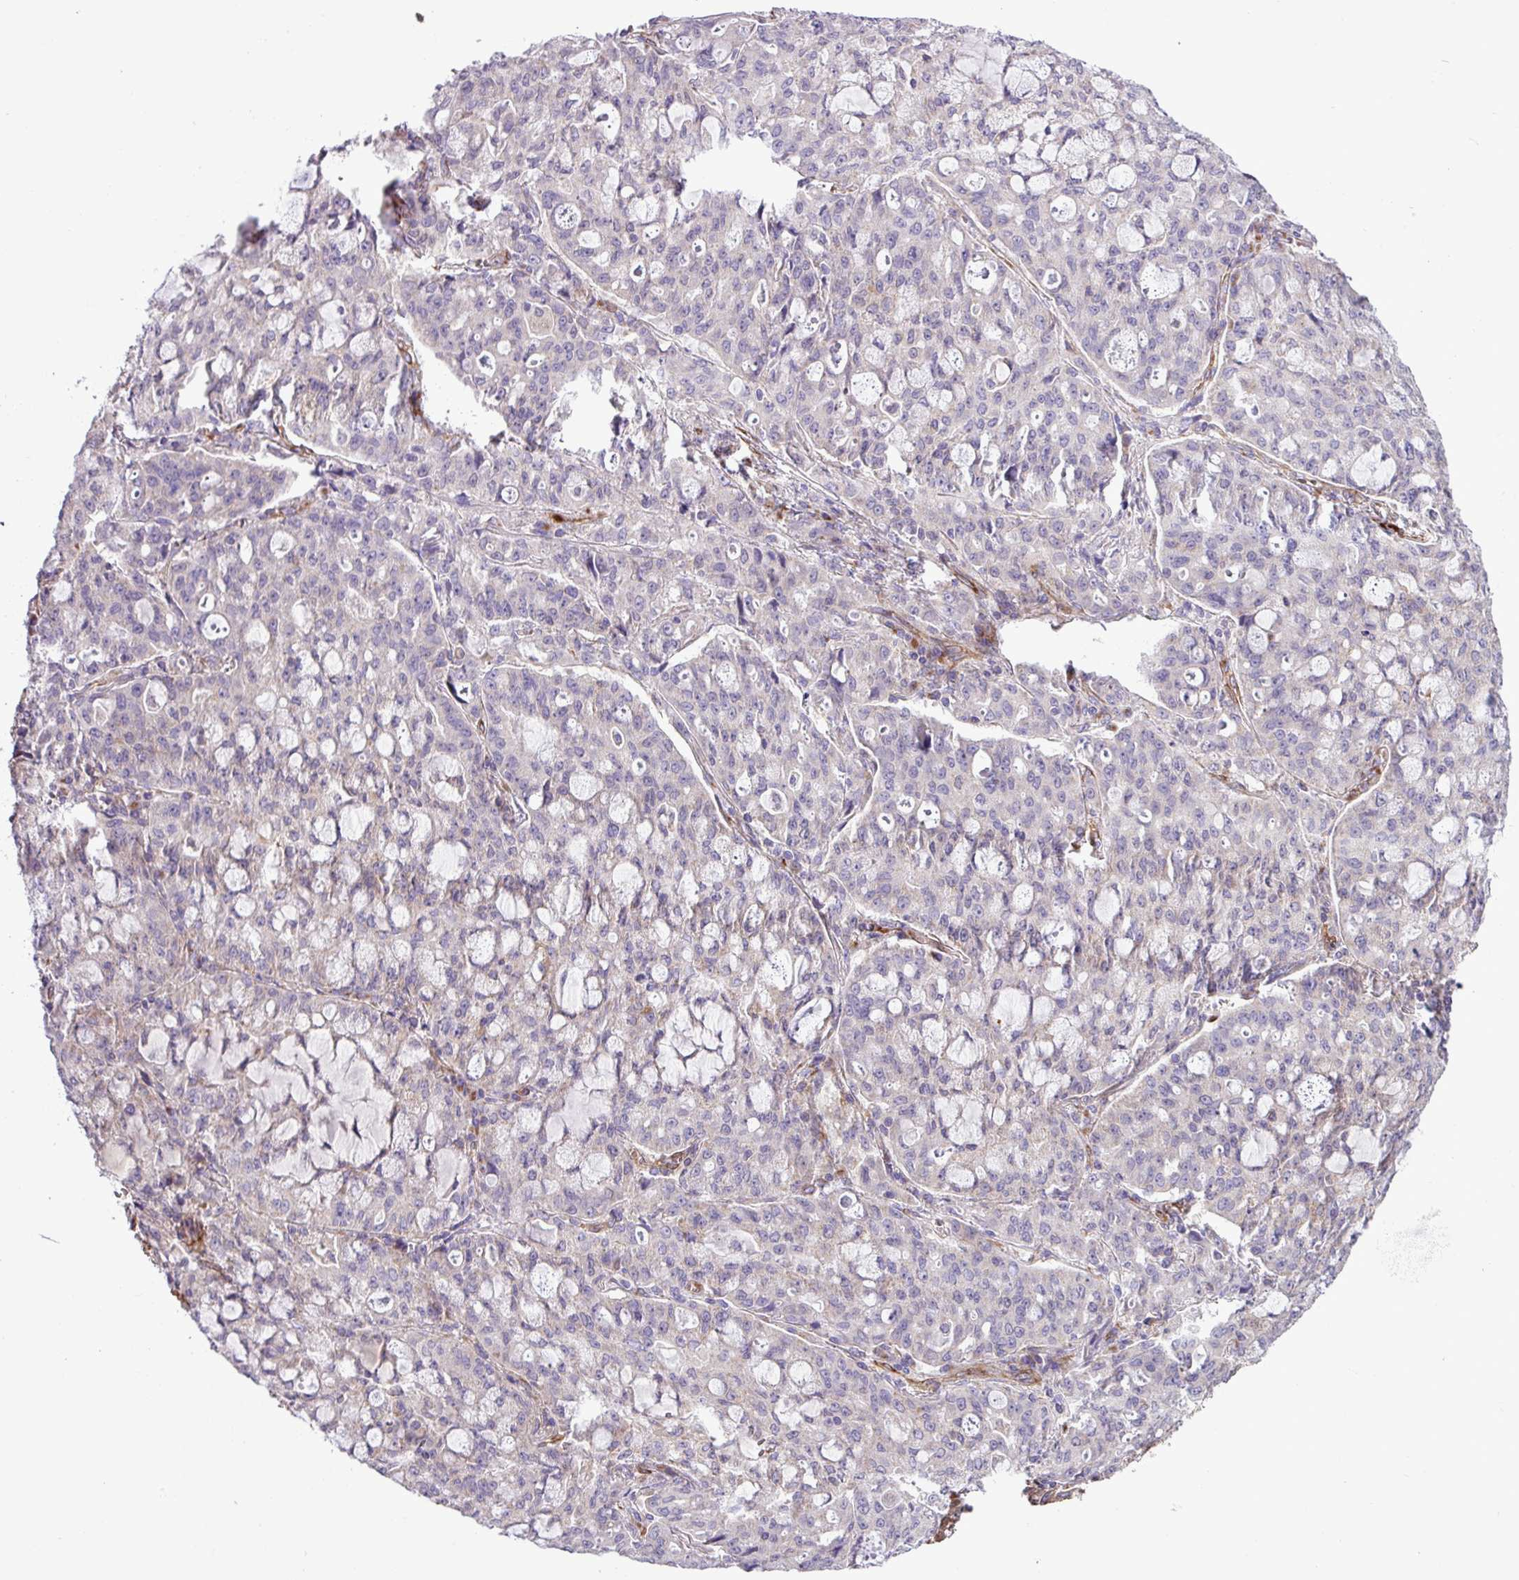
{"staining": {"intensity": "negative", "quantity": "none", "location": "none"}, "tissue": "lung cancer", "cell_type": "Tumor cells", "image_type": "cancer", "snomed": [{"axis": "morphology", "description": "Adenocarcinoma, NOS"}, {"axis": "topography", "description": "Lung"}], "caption": "Image shows no significant protein positivity in tumor cells of lung adenocarcinoma.", "gene": "CWH43", "patient": {"sex": "female", "age": 44}}